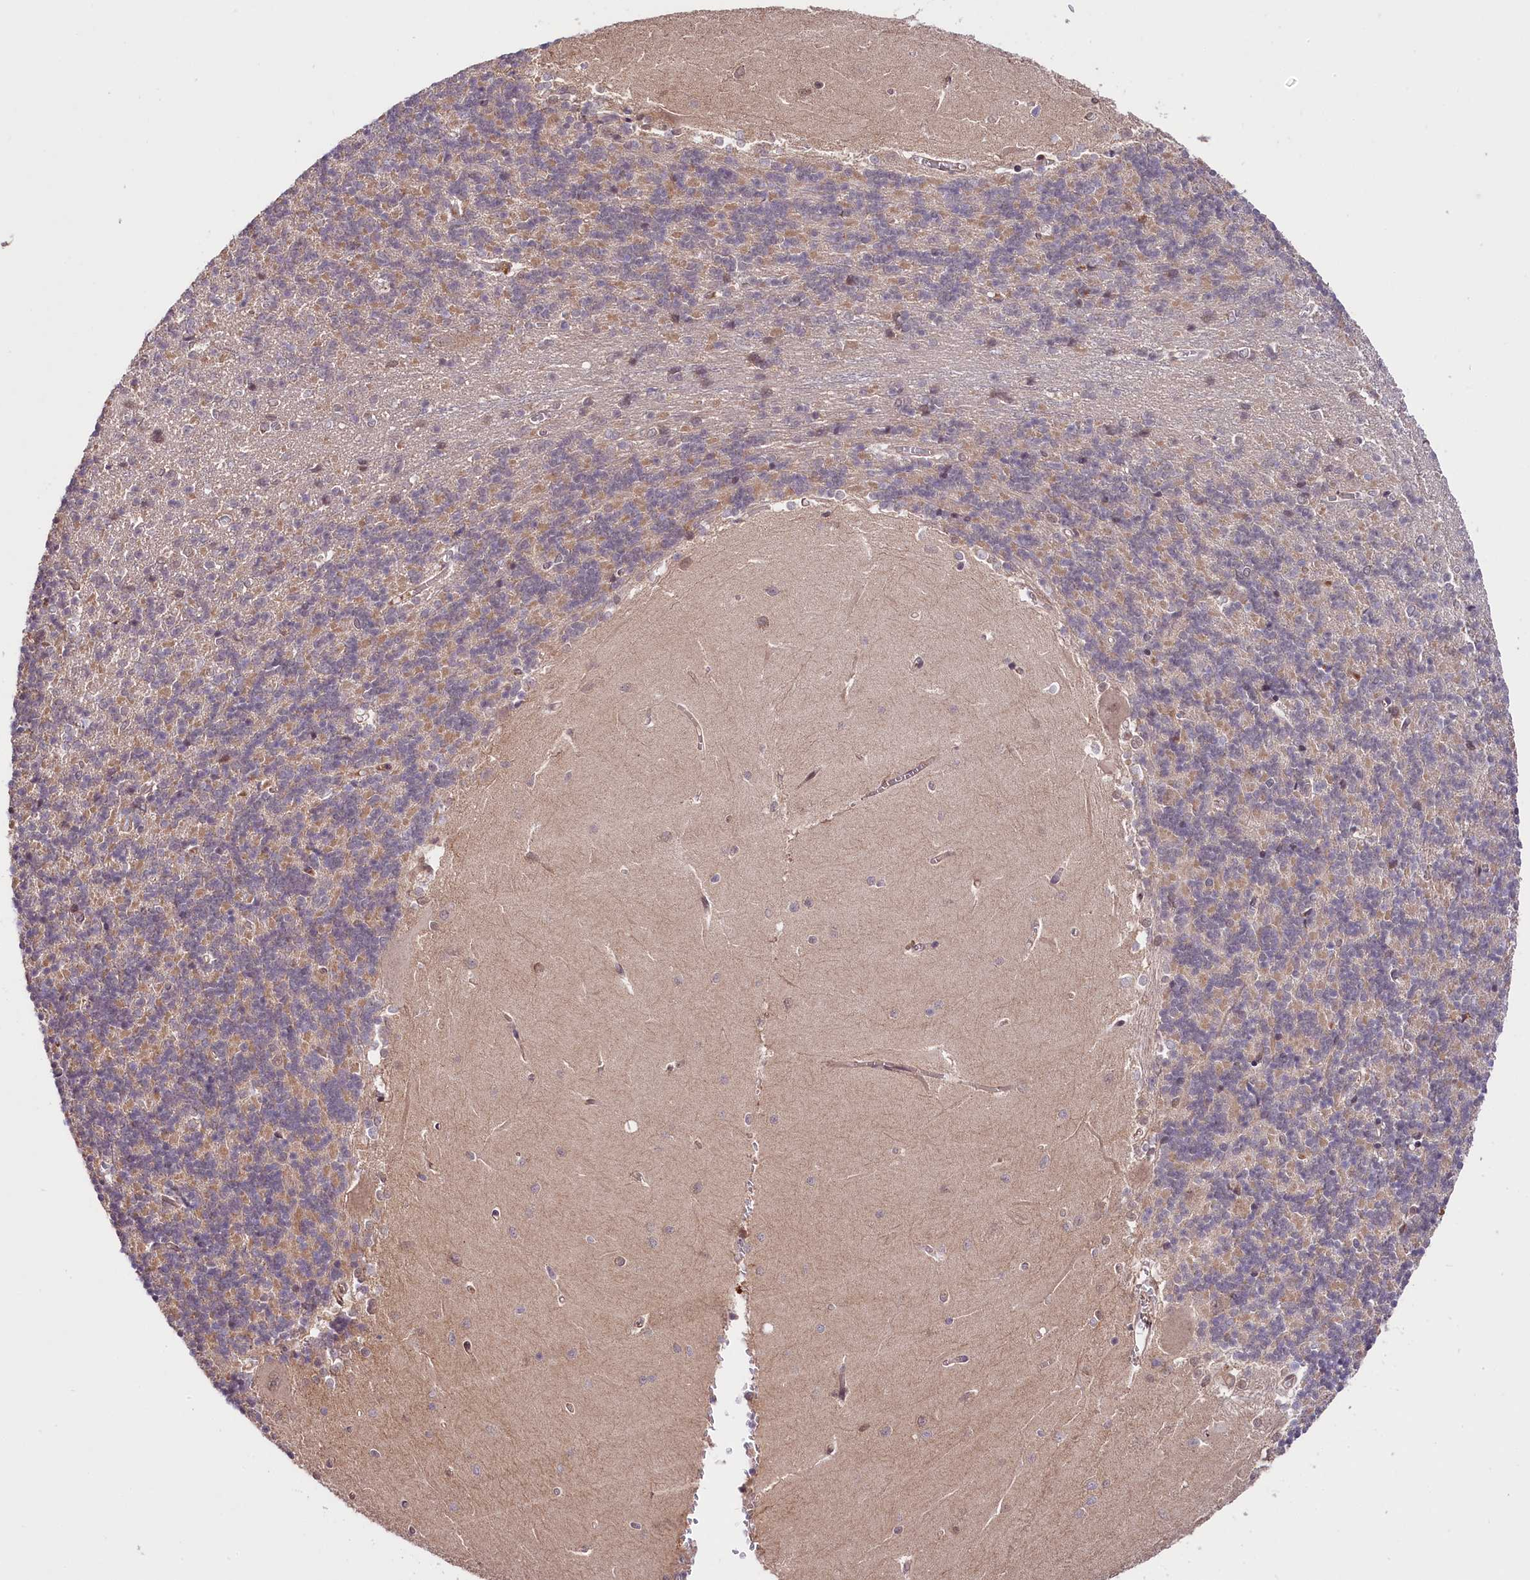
{"staining": {"intensity": "moderate", "quantity": ">75%", "location": "cytoplasmic/membranous"}, "tissue": "cerebellum", "cell_type": "Cells in granular layer", "image_type": "normal", "snomed": [{"axis": "morphology", "description": "Normal tissue, NOS"}, {"axis": "topography", "description": "Cerebellum"}], "caption": "Cells in granular layer show medium levels of moderate cytoplasmic/membranous positivity in approximately >75% of cells in benign cerebellum. The staining was performed using DAB (3,3'-diaminobenzidine), with brown indicating positive protein expression. Nuclei are stained blue with hematoxylin.", "gene": "TAFAZZIN", "patient": {"sex": "male", "age": 37}}